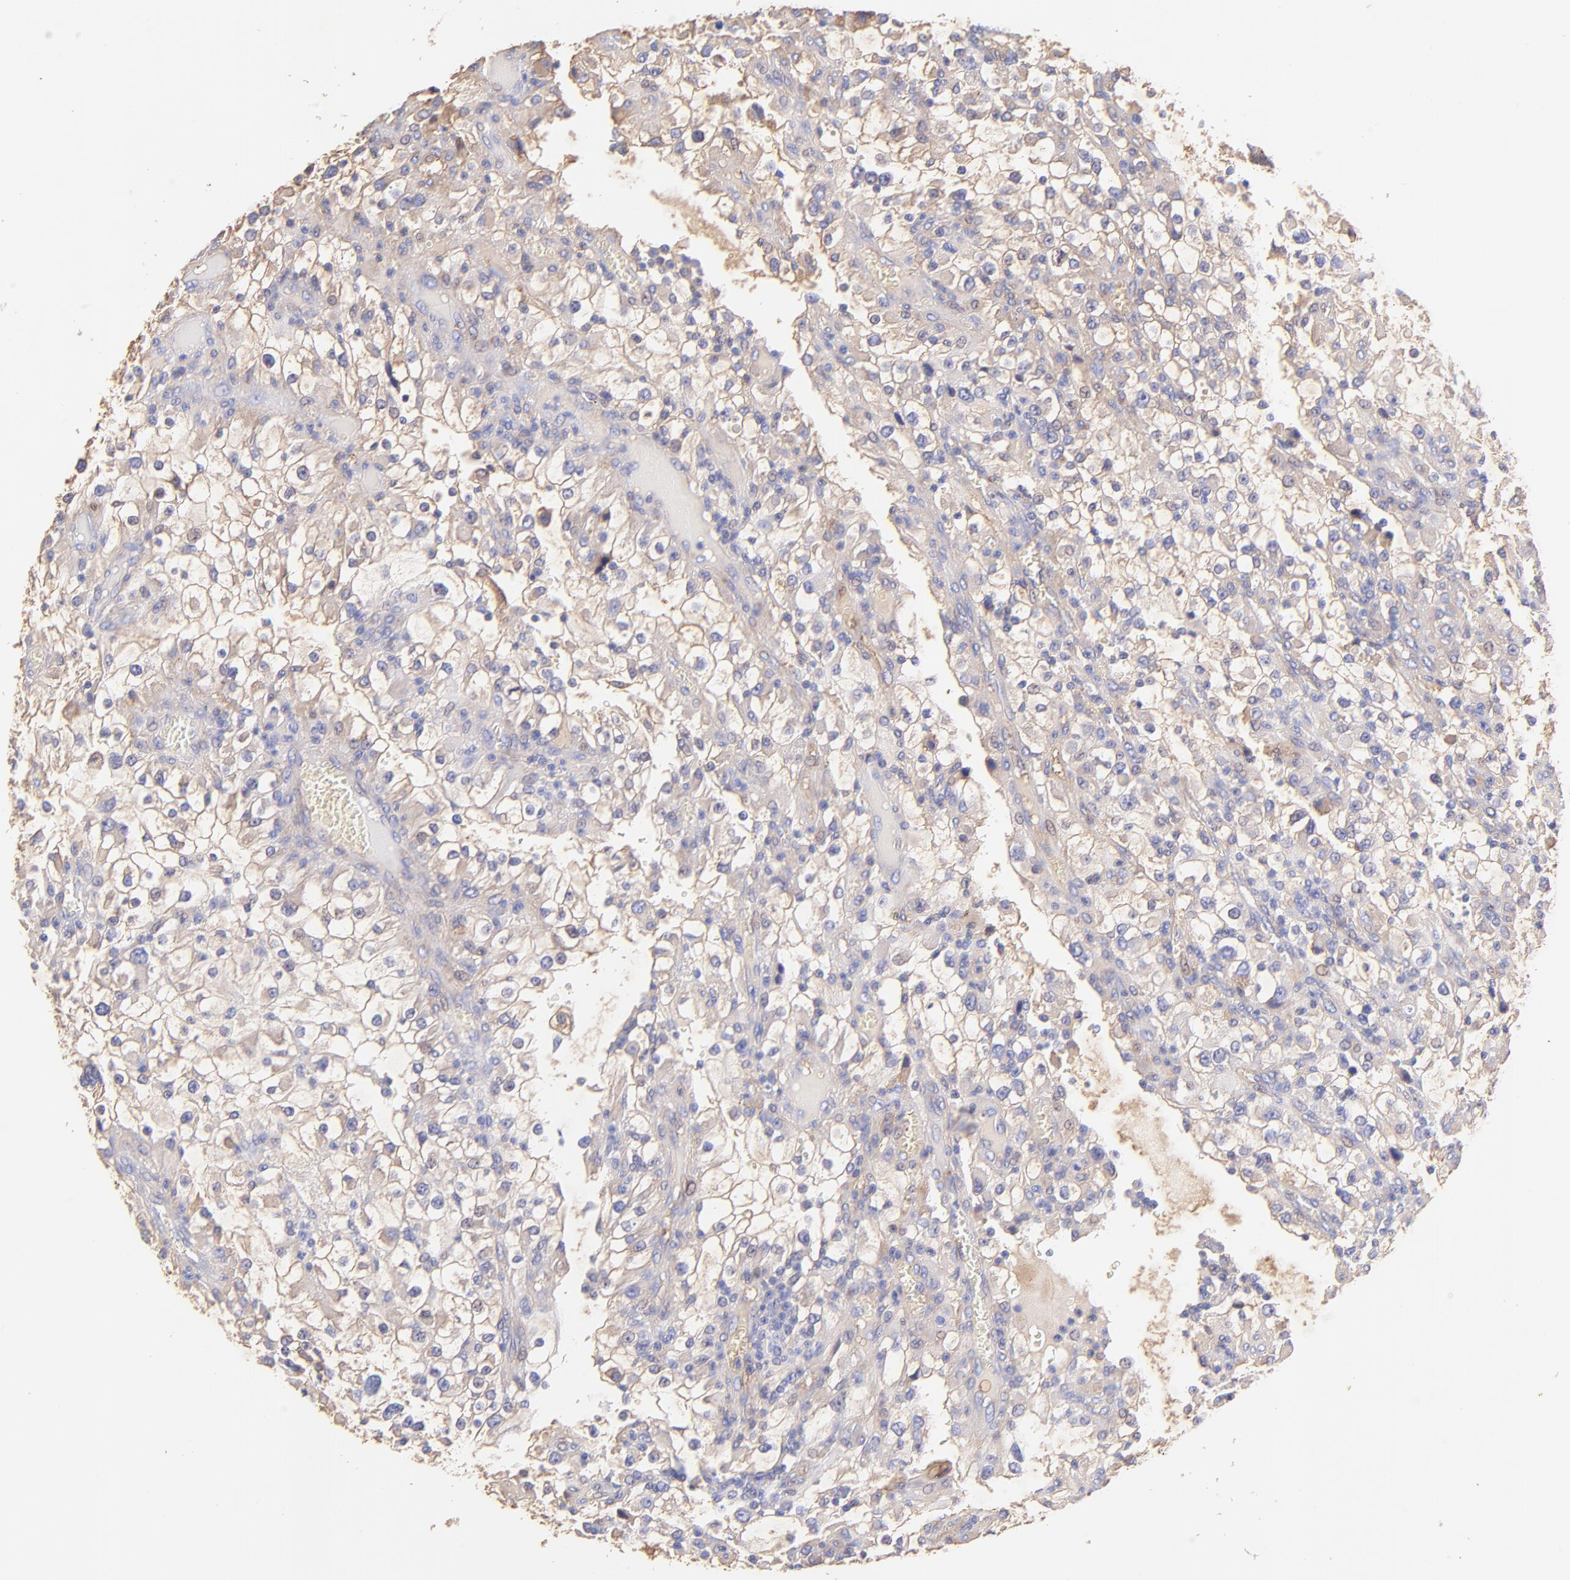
{"staining": {"intensity": "weak", "quantity": ">75%", "location": "cytoplasmic/membranous"}, "tissue": "renal cancer", "cell_type": "Tumor cells", "image_type": "cancer", "snomed": [{"axis": "morphology", "description": "Adenocarcinoma, NOS"}, {"axis": "topography", "description": "Kidney"}], "caption": "The histopathology image exhibits a brown stain indicating the presence of a protein in the cytoplasmic/membranous of tumor cells in renal adenocarcinoma. Using DAB (brown) and hematoxylin (blue) stains, captured at high magnification using brightfield microscopy.", "gene": "BGN", "patient": {"sex": "female", "age": 52}}